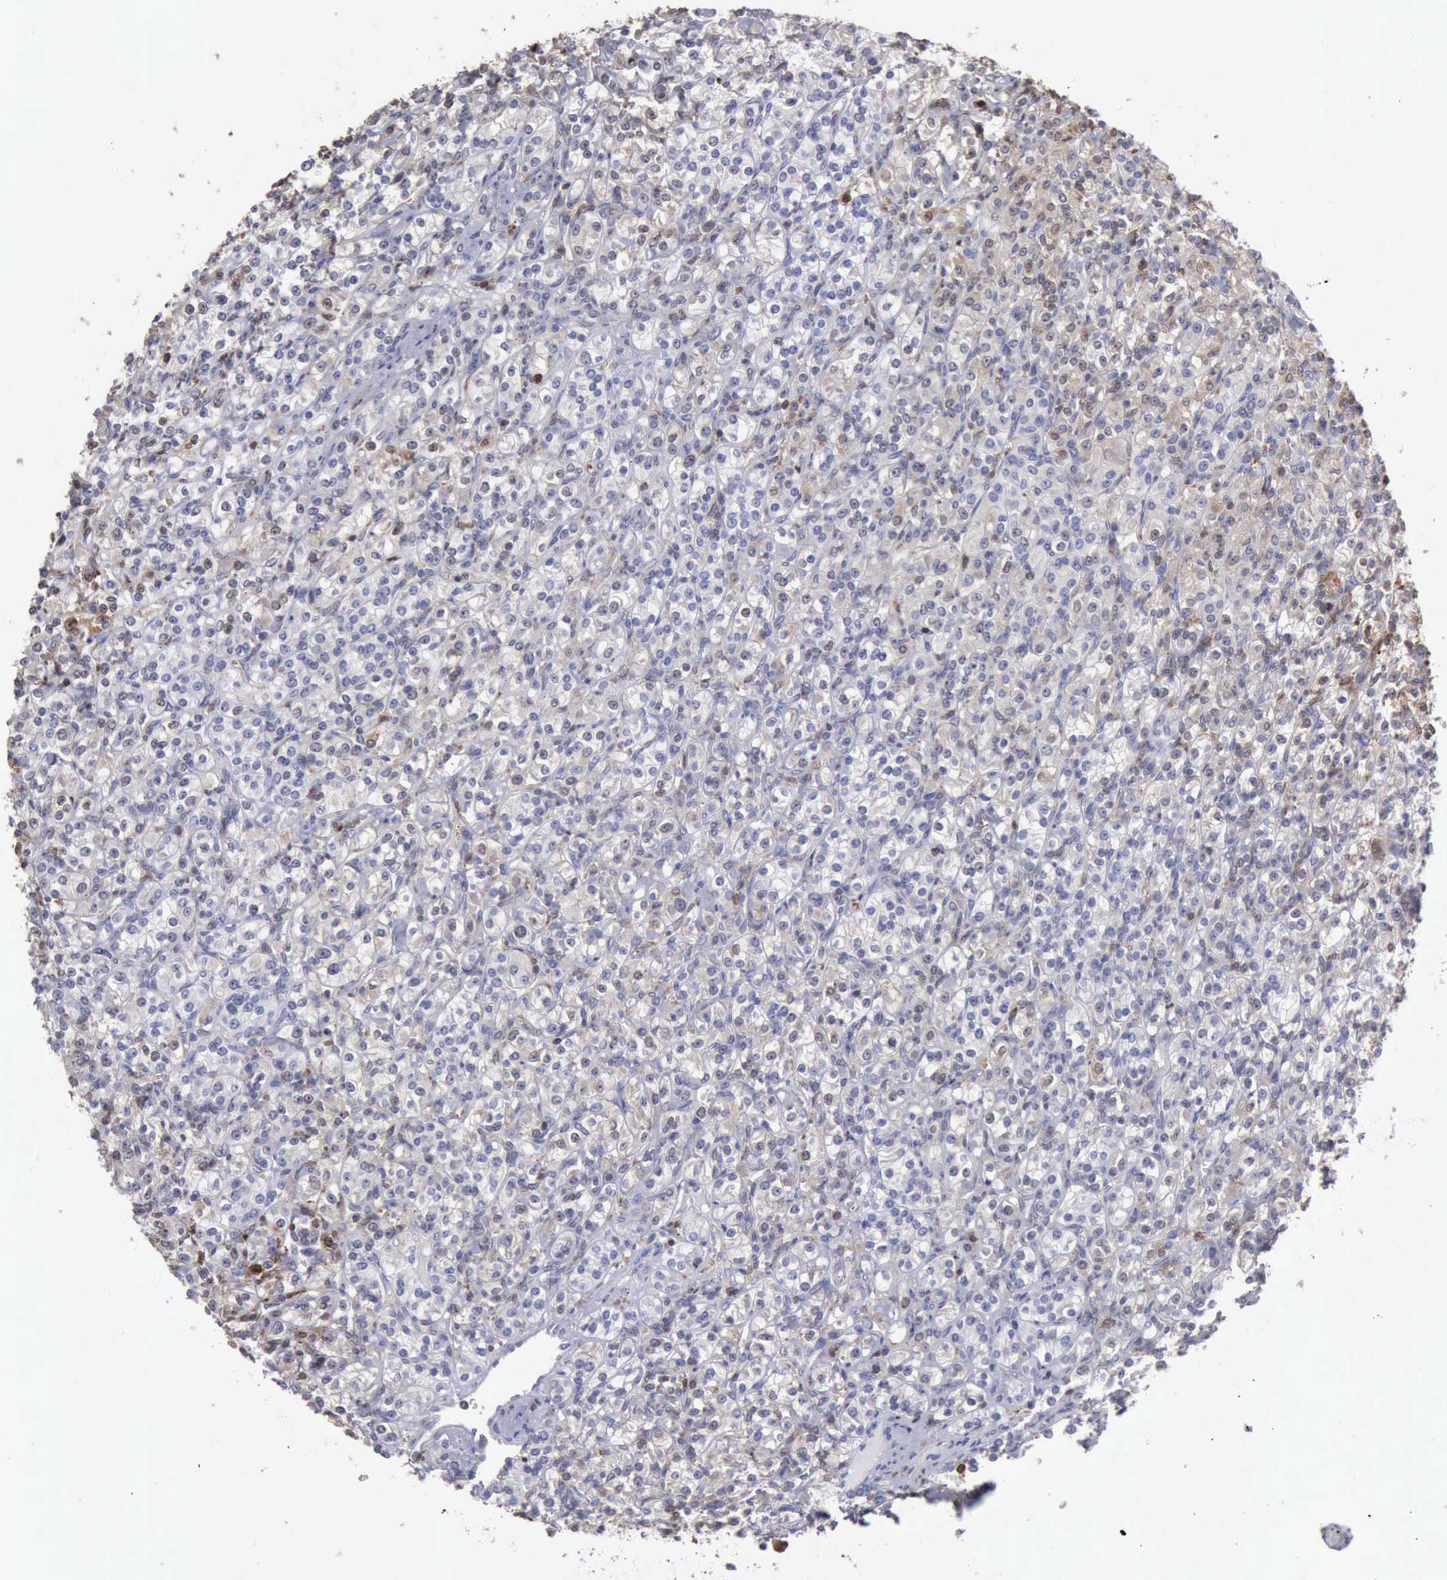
{"staining": {"intensity": "moderate", "quantity": "25%-75%", "location": "cytoplasmic/membranous,nuclear"}, "tissue": "renal cancer", "cell_type": "Tumor cells", "image_type": "cancer", "snomed": [{"axis": "morphology", "description": "Adenocarcinoma, NOS"}, {"axis": "topography", "description": "Kidney"}], "caption": "Immunohistochemistry (IHC) micrograph of adenocarcinoma (renal) stained for a protein (brown), which exhibits medium levels of moderate cytoplasmic/membranous and nuclear expression in approximately 25%-75% of tumor cells.", "gene": "STAT1", "patient": {"sex": "male", "age": 77}}